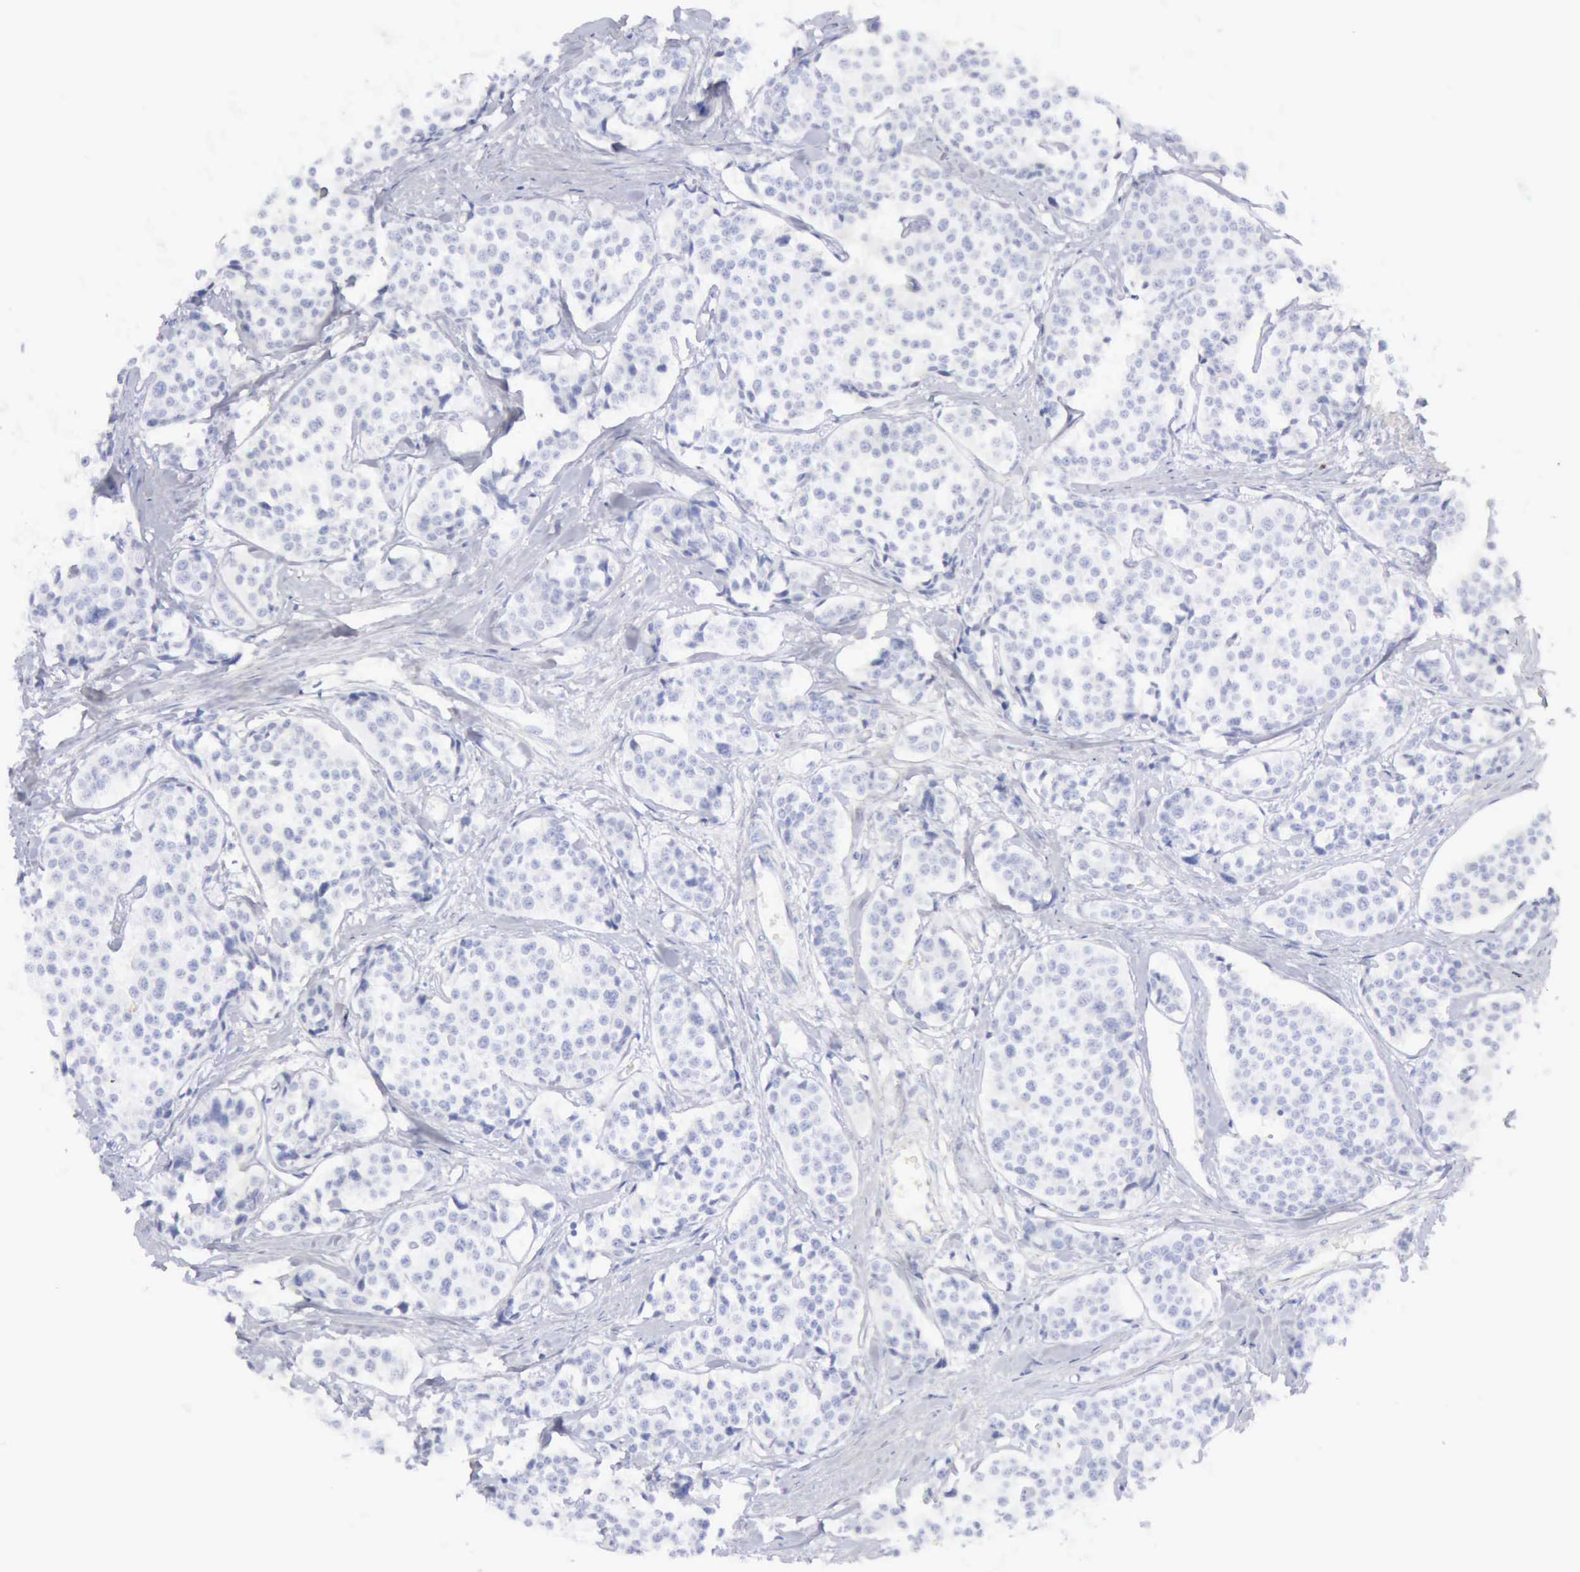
{"staining": {"intensity": "negative", "quantity": "none", "location": "none"}, "tissue": "carcinoid", "cell_type": "Tumor cells", "image_type": "cancer", "snomed": [{"axis": "morphology", "description": "Carcinoid, malignant, NOS"}, {"axis": "topography", "description": "Small intestine"}], "caption": "DAB (3,3'-diaminobenzidine) immunohistochemical staining of human carcinoid reveals no significant staining in tumor cells.", "gene": "GZMB", "patient": {"sex": "male", "age": 60}}